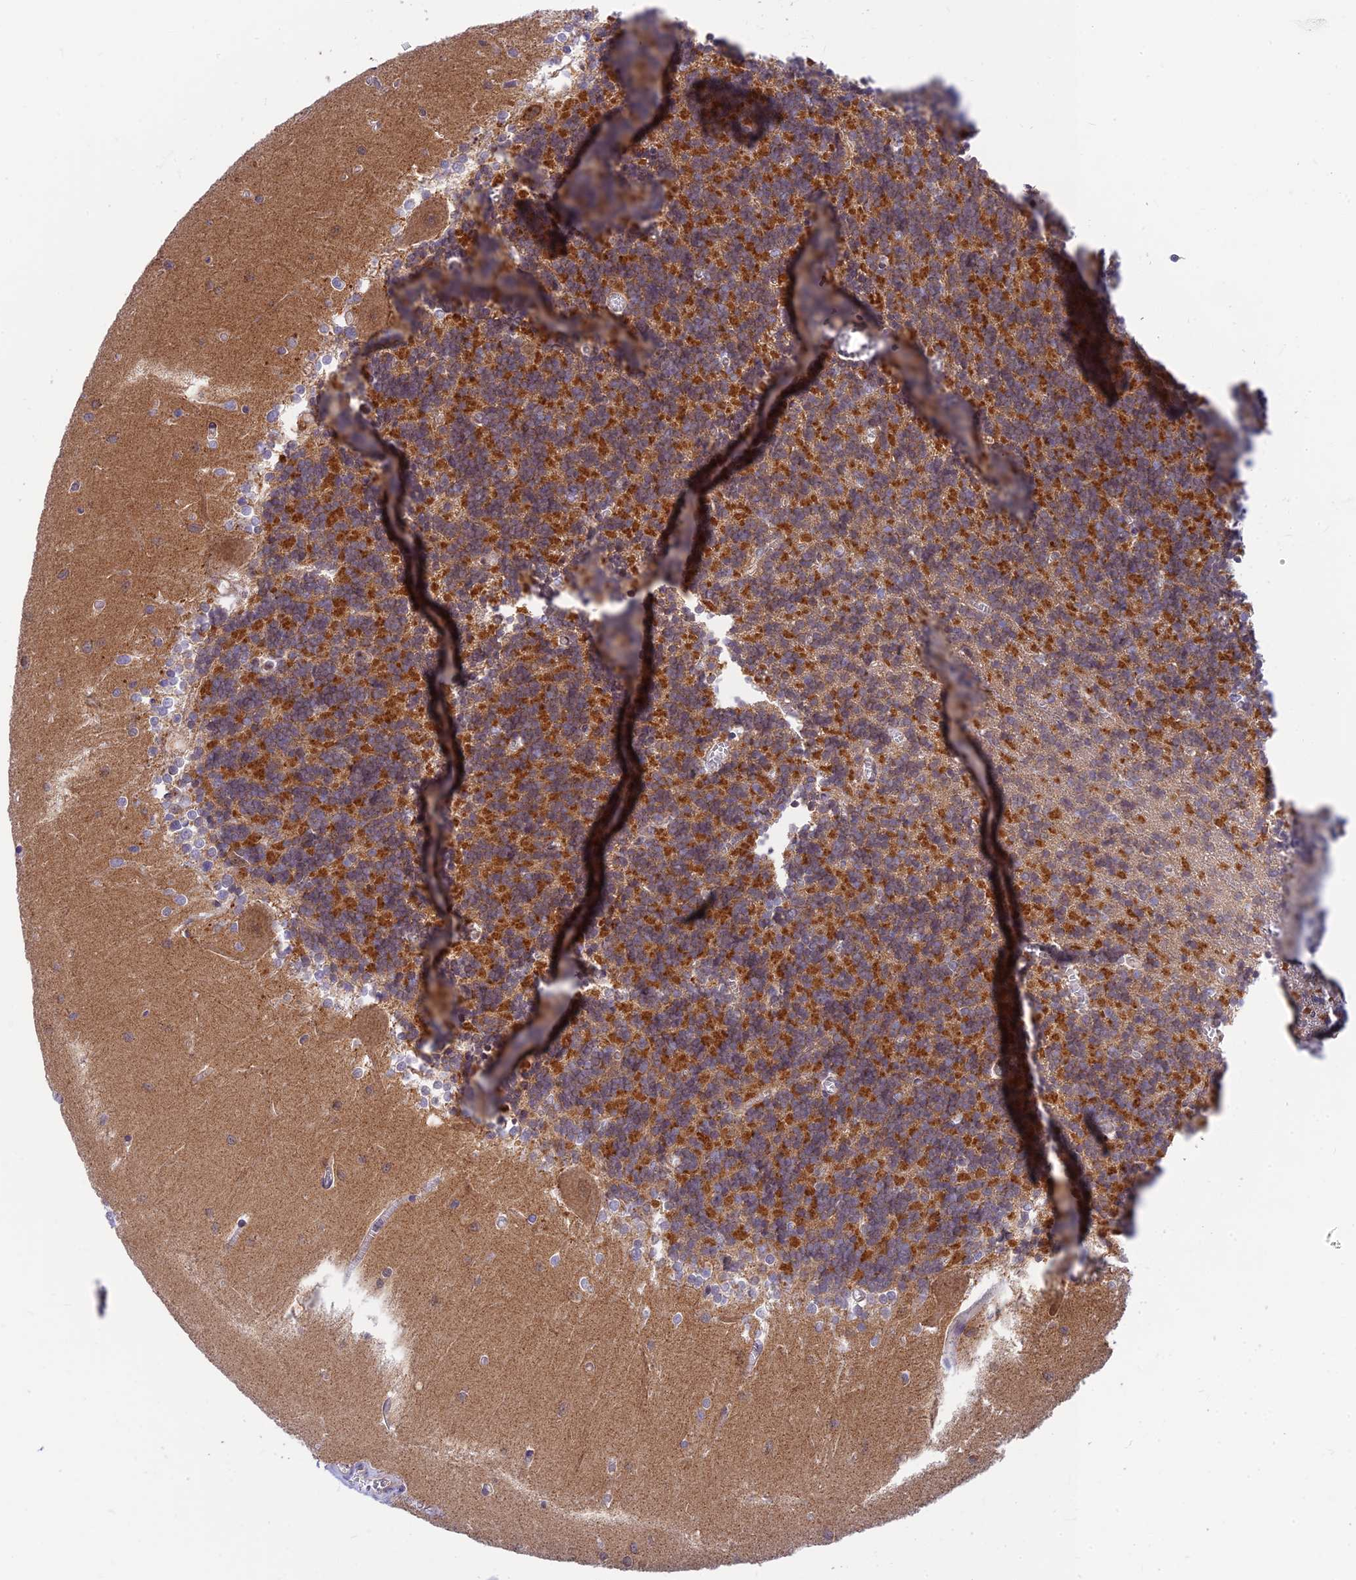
{"staining": {"intensity": "strong", "quantity": "25%-75%", "location": "cytoplasmic/membranous"}, "tissue": "cerebellum", "cell_type": "Cells in granular layer", "image_type": "normal", "snomed": [{"axis": "morphology", "description": "Normal tissue, NOS"}, {"axis": "topography", "description": "Cerebellum"}], "caption": "Strong cytoplasmic/membranous protein expression is seen in about 25%-75% of cells in granular layer in cerebellum. (brown staining indicates protein expression, while blue staining denotes nuclei).", "gene": "LYSMD2", "patient": {"sex": "male", "age": 37}}